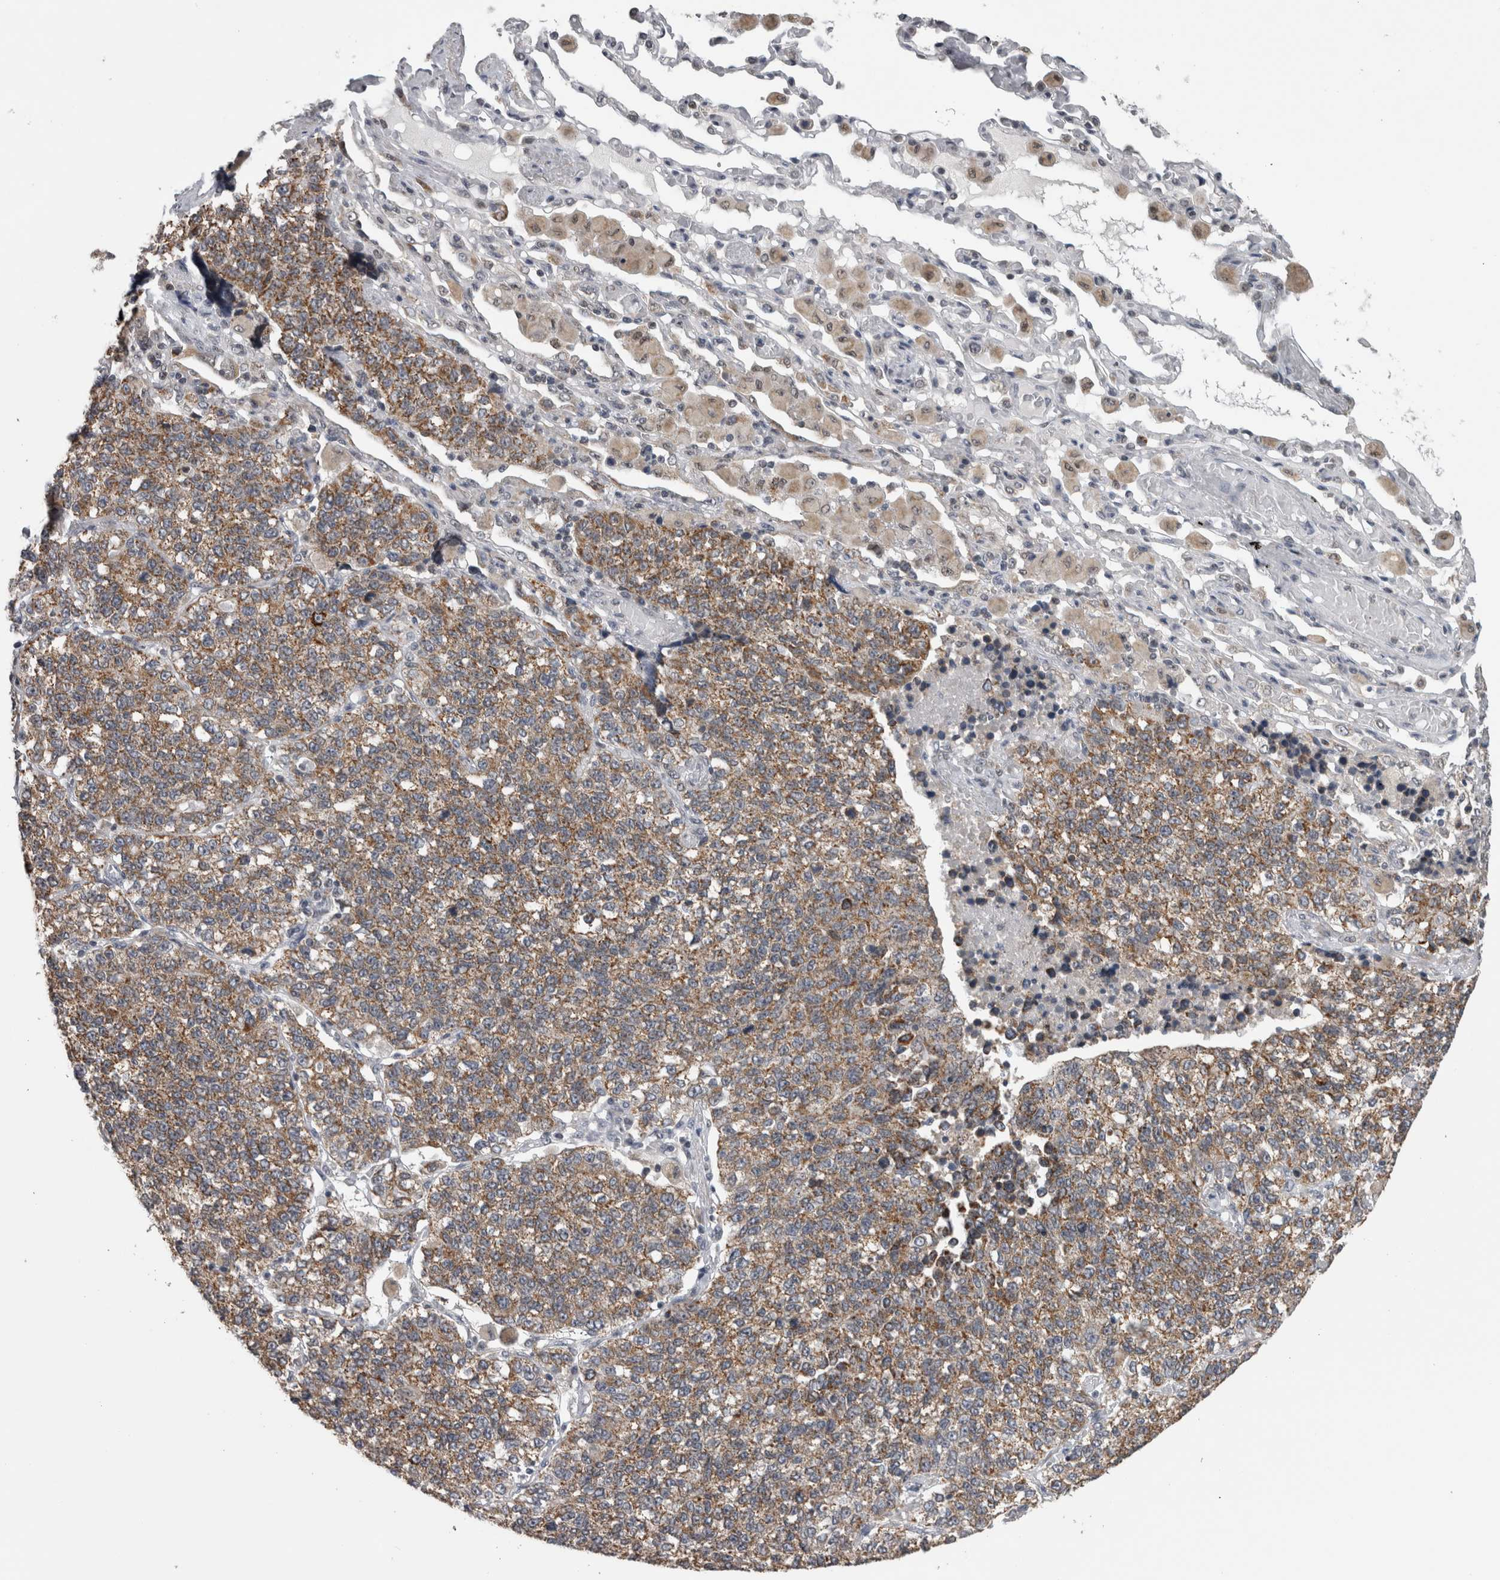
{"staining": {"intensity": "moderate", "quantity": ">75%", "location": "cytoplasmic/membranous"}, "tissue": "lung cancer", "cell_type": "Tumor cells", "image_type": "cancer", "snomed": [{"axis": "morphology", "description": "Adenocarcinoma, NOS"}, {"axis": "topography", "description": "Lung"}], "caption": "High-magnification brightfield microscopy of lung adenocarcinoma stained with DAB (brown) and counterstained with hematoxylin (blue). tumor cells exhibit moderate cytoplasmic/membranous positivity is identified in approximately>75% of cells.", "gene": "OR2K2", "patient": {"sex": "male", "age": 49}}